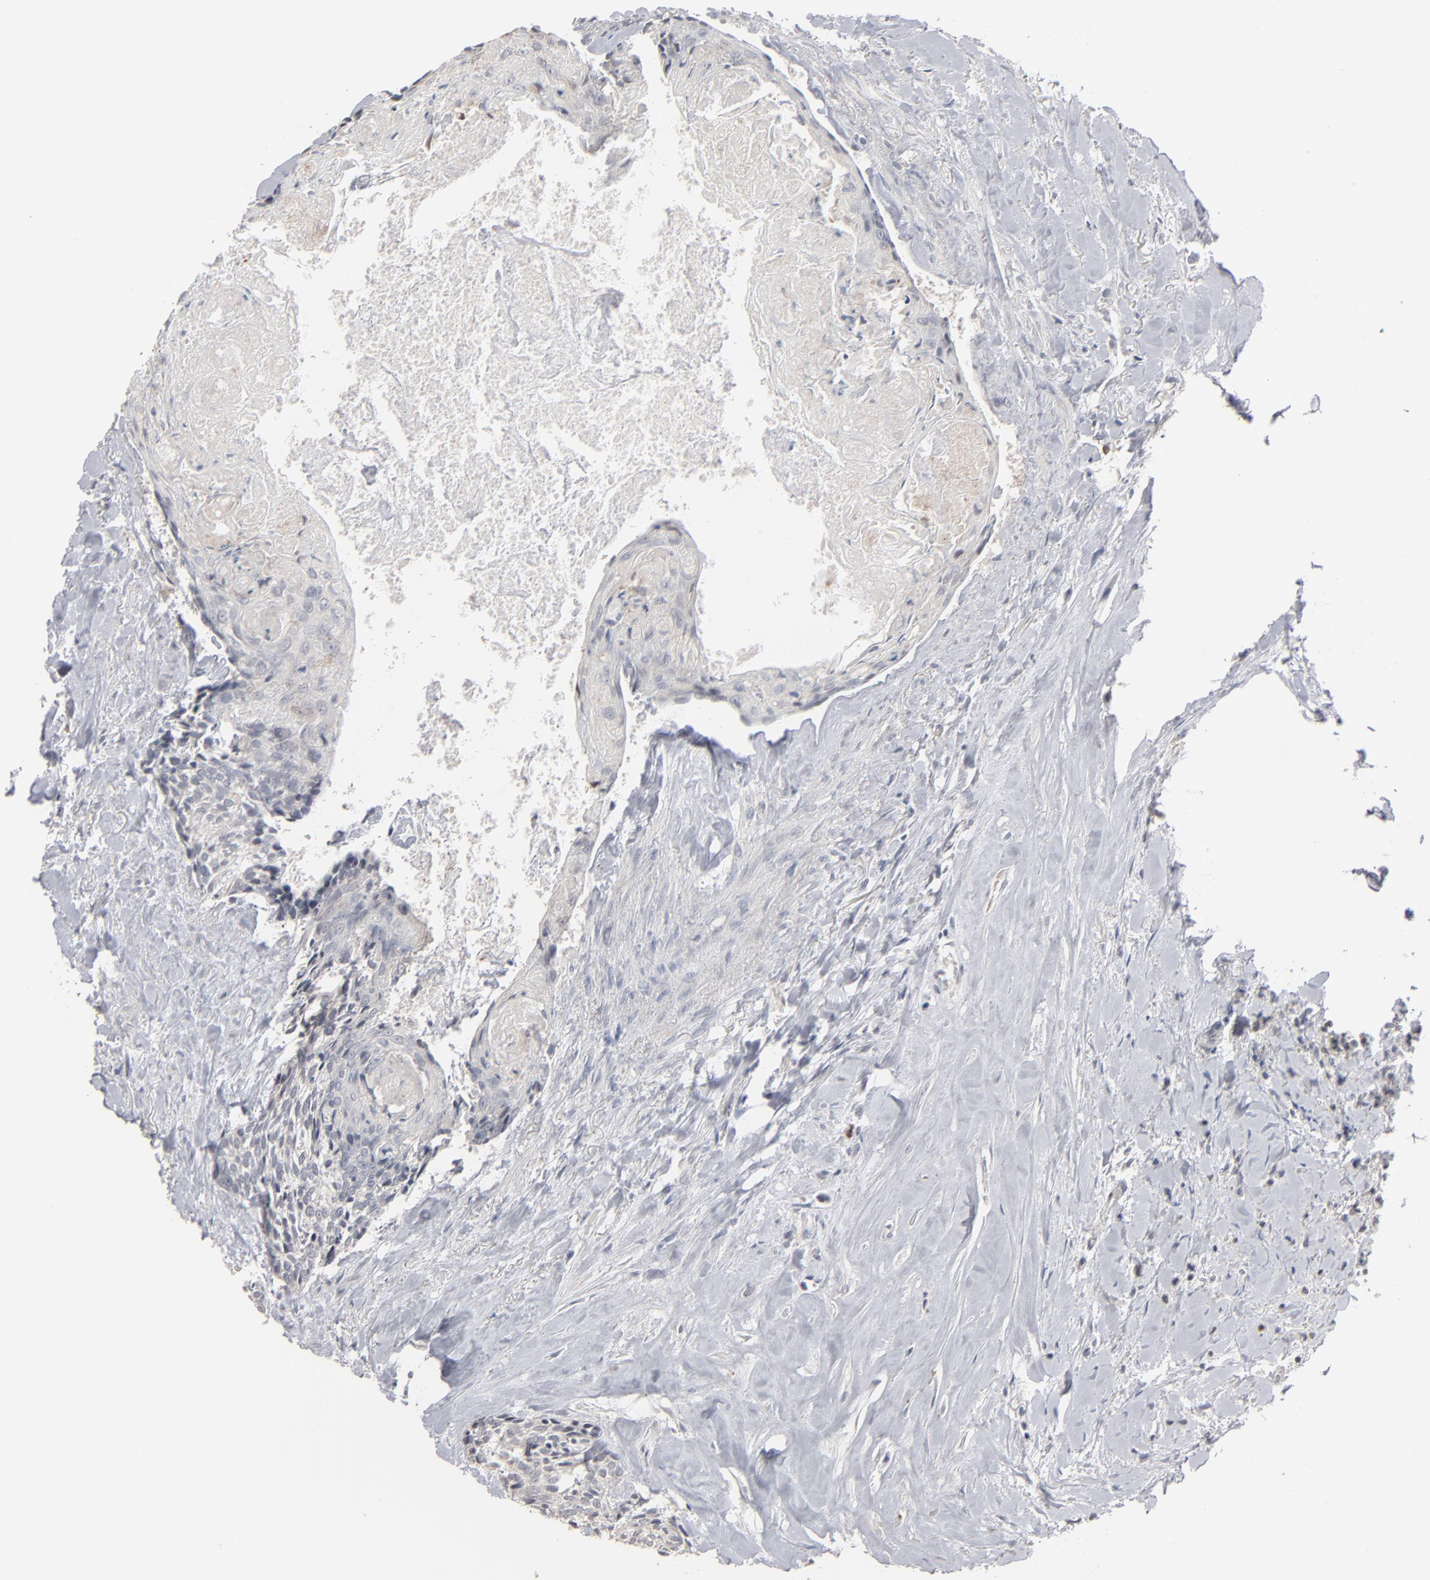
{"staining": {"intensity": "weak", "quantity": ">75%", "location": "cytoplasmic/membranous"}, "tissue": "head and neck cancer", "cell_type": "Tumor cells", "image_type": "cancer", "snomed": [{"axis": "morphology", "description": "Squamous cell carcinoma, NOS"}, {"axis": "topography", "description": "Salivary gland"}, {"axis": "topography", "description": "Head-Neck"}], "caption": "Tumor cells demonstrate low levels of weak cytoplasmic/membranous positivity in approximately >75% of cells in head and neck squamous cell carcinoma. (DAB IHC, brown staining for protein, blue staining for nuclei).", "gene": "STAT4", "patient": {"sex": "male", "age": 70}}